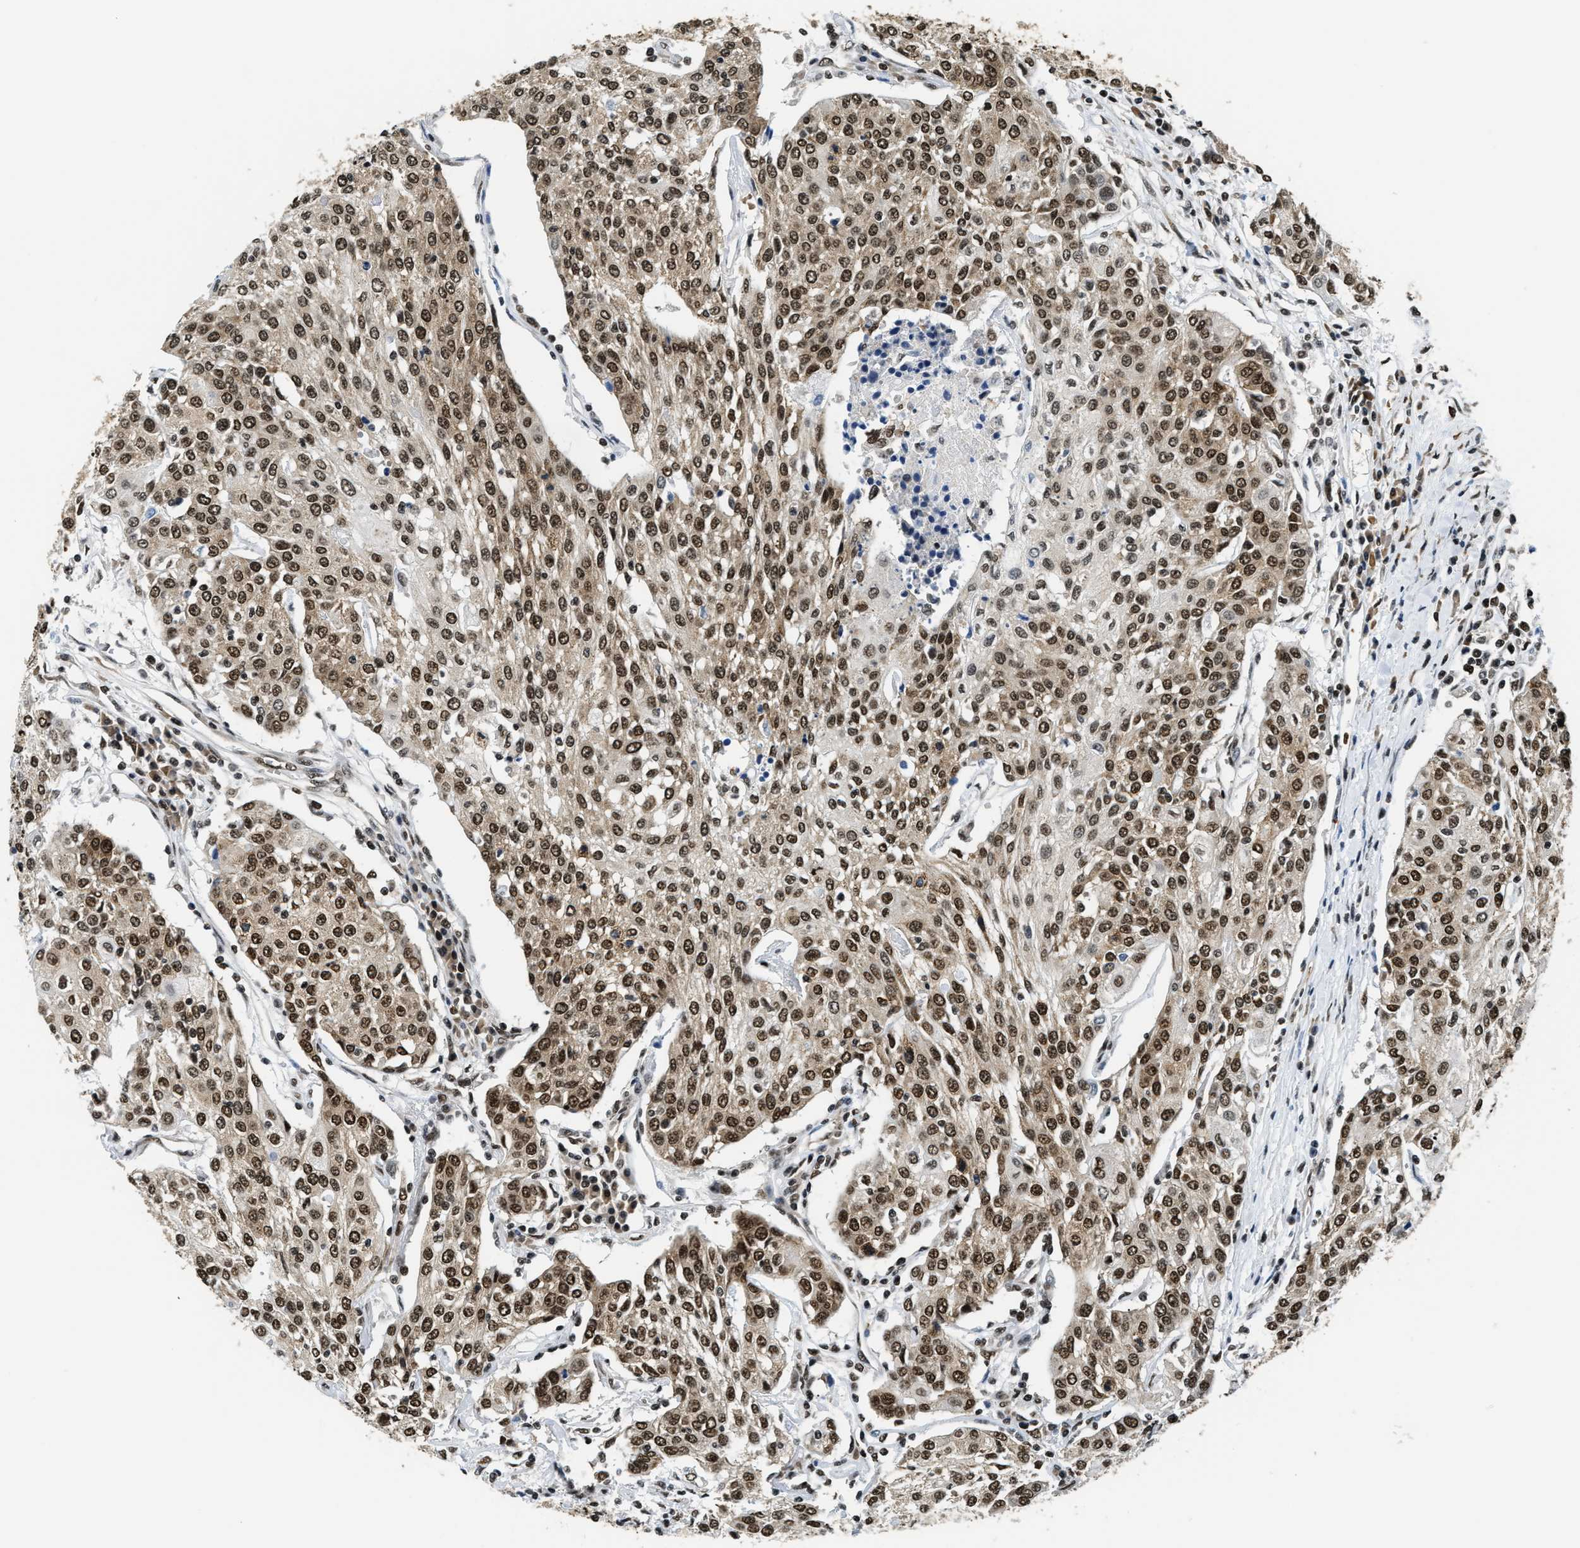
{"staining": {"intensity": "moderate", "quantity": ">75%", "location": "cytoplasmic/membranous,nuclear"}, "tissue": "urothelial cancer", "cell_type": "Tumor cells", "image_type": "cancer", "snomed": [{"axis": "morphology", "description": "Urothelial carcinoma, High grade"}, {"axis": "topography", "description": "Urinary bladder"}], "caption": "IHC staining of urothelial cancer, which exhibits medium levels of moderate cytoplasmic/membranous and nuclear staining in approximately >75% of tumor cells indicating moderate cytoplasmic/membranous and nuclear protein positivity. The staining was performed using DAB (3,3'-diaminobenzidine) (brown) for protein detection and nuclei were counterstained in hematoxylin (blue).", "gene": "CCNDBP1", "patient": {"sex": "female", "age": 85}}